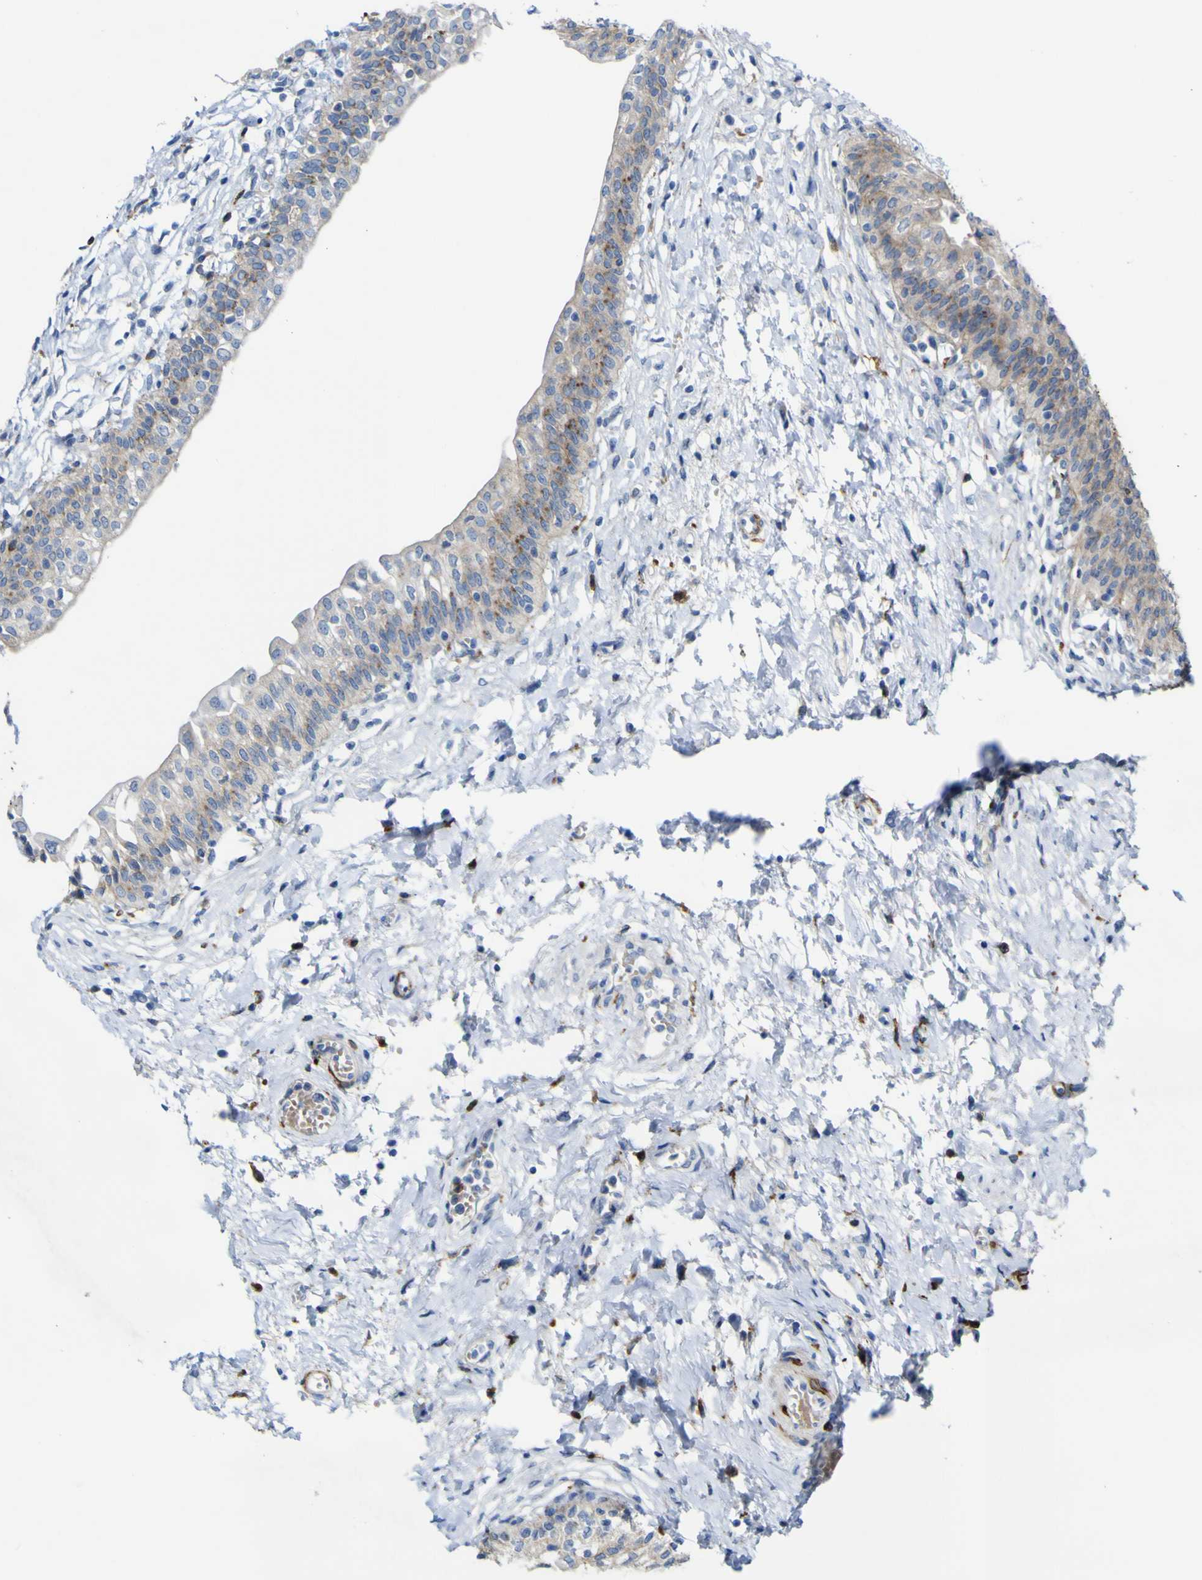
{"staining": {"intensity": "moderate", "quantity": "25%-75%", "location": "cytoplasmic/membranous"}, "tissue": "urinary bladder", "cell_type": "Urothelial cells", "image_type": "normal", "snomed": [{"axis": "morphology", "description": "Normal tissue, NOS"}, {"axis": "topography", "description": "Urinary bladder"}], "caption": "This photomicrograph displays immunohistochemistry staining of unremarkable urinary bladder, with medium moderate cytoplasmic/membranous expression in approximately 25%-75% of urothelial cells.", "gene": "PTPRF", "patient": {"sex": "male", "age": 55}}